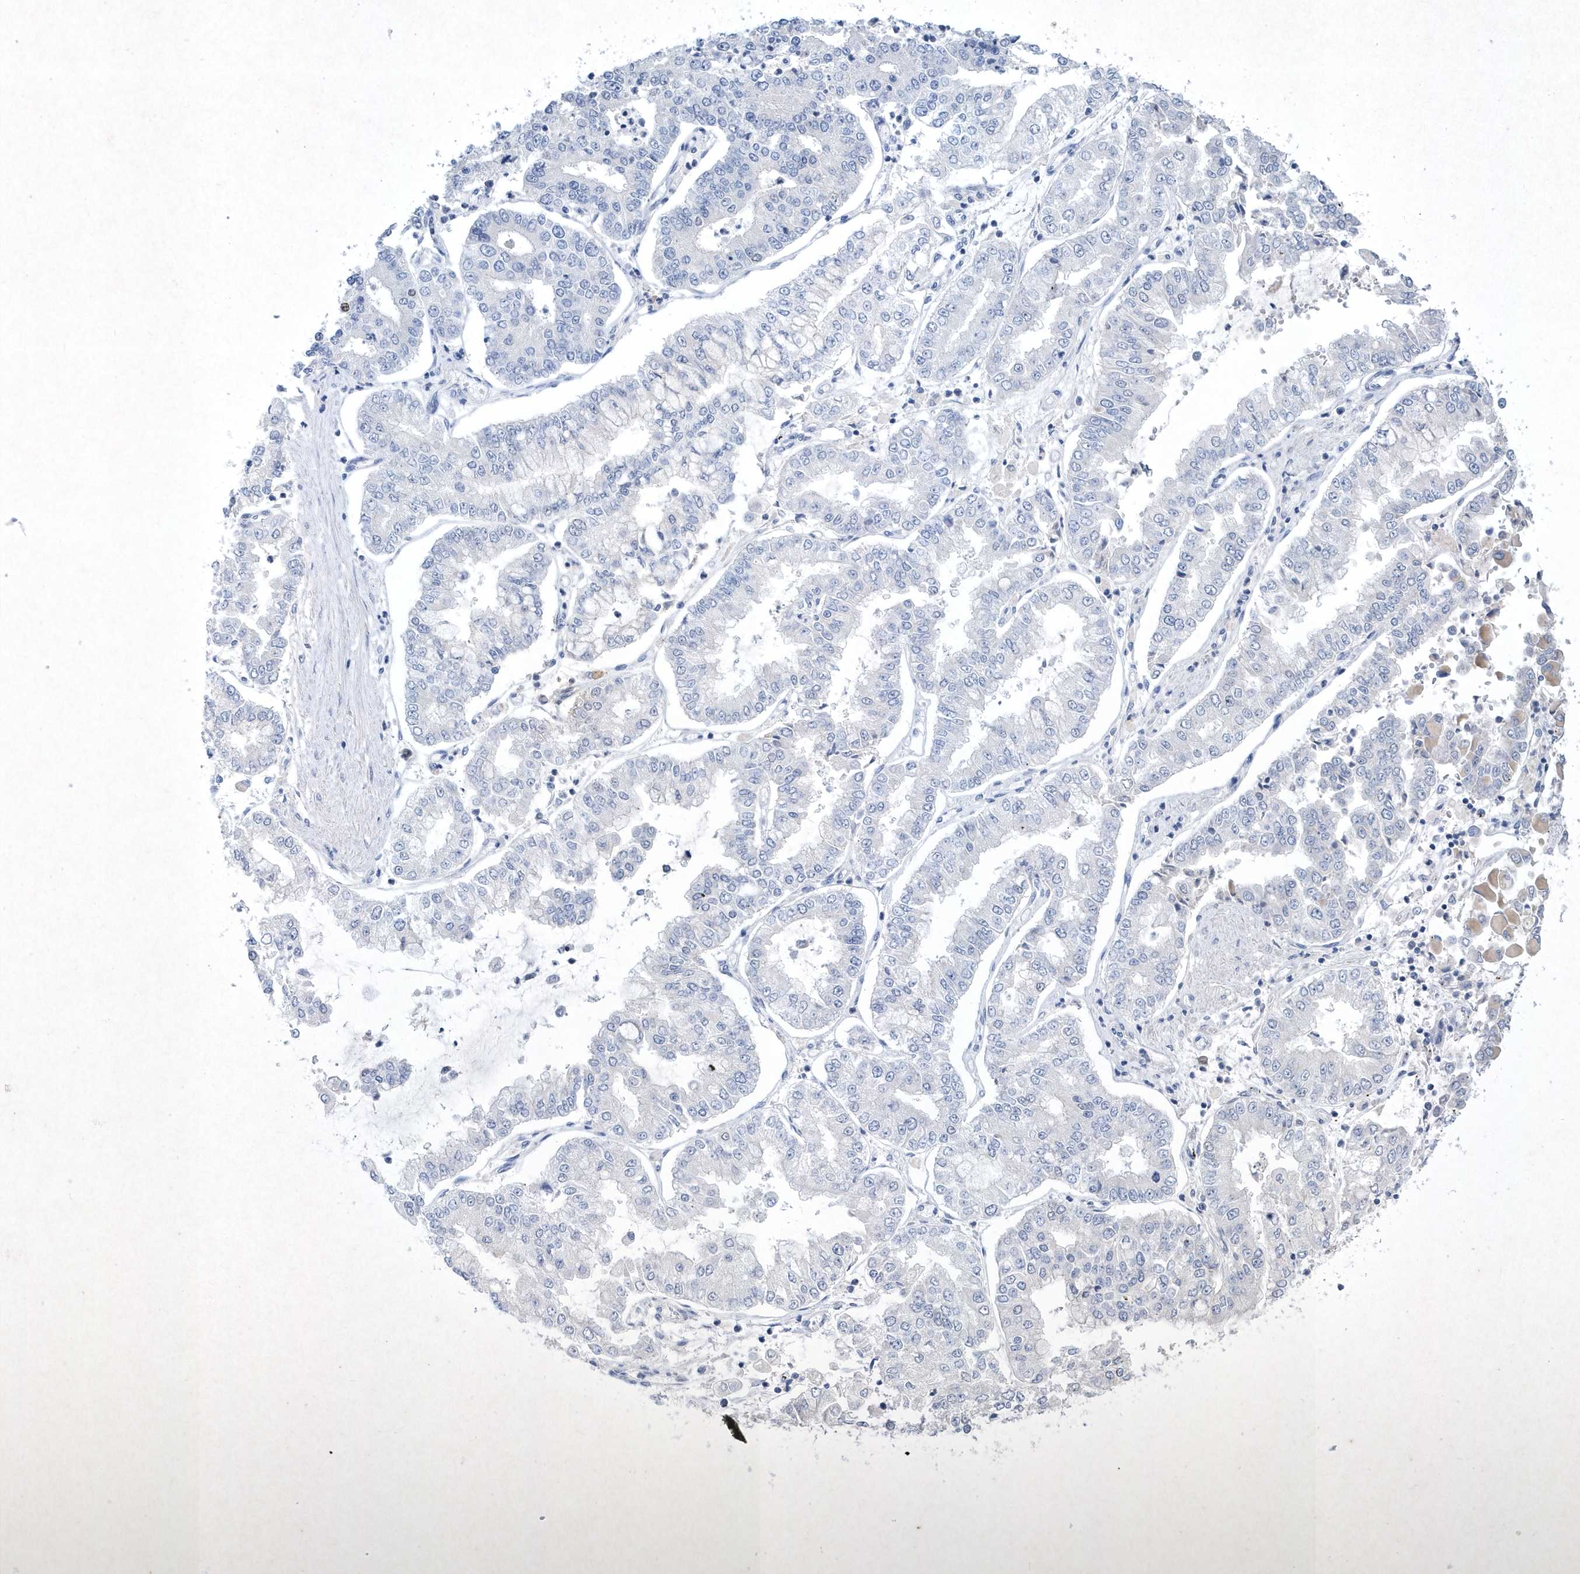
{"staining": {"intensity": "negative", "quantity": "none", "location": "none"}, "tissue": "stomach cancer", "cell_type": "Tumor cells", "image_type": "cancer", "snomed": [{"axis": "morphology", "description": "Adenocarcinoma, NOS"}, {"axis": "topography", "description": "Stomach"}], "caption": "Immunohistochemistry (IHC) micrograph of neoplastic tissue: human adenocarcinoma (stomach) stained with DAB reveals no significant protein positivity in tumor cells.", "gene": "BHLHA15", "patient": {"sex": "male", "age": 76}}